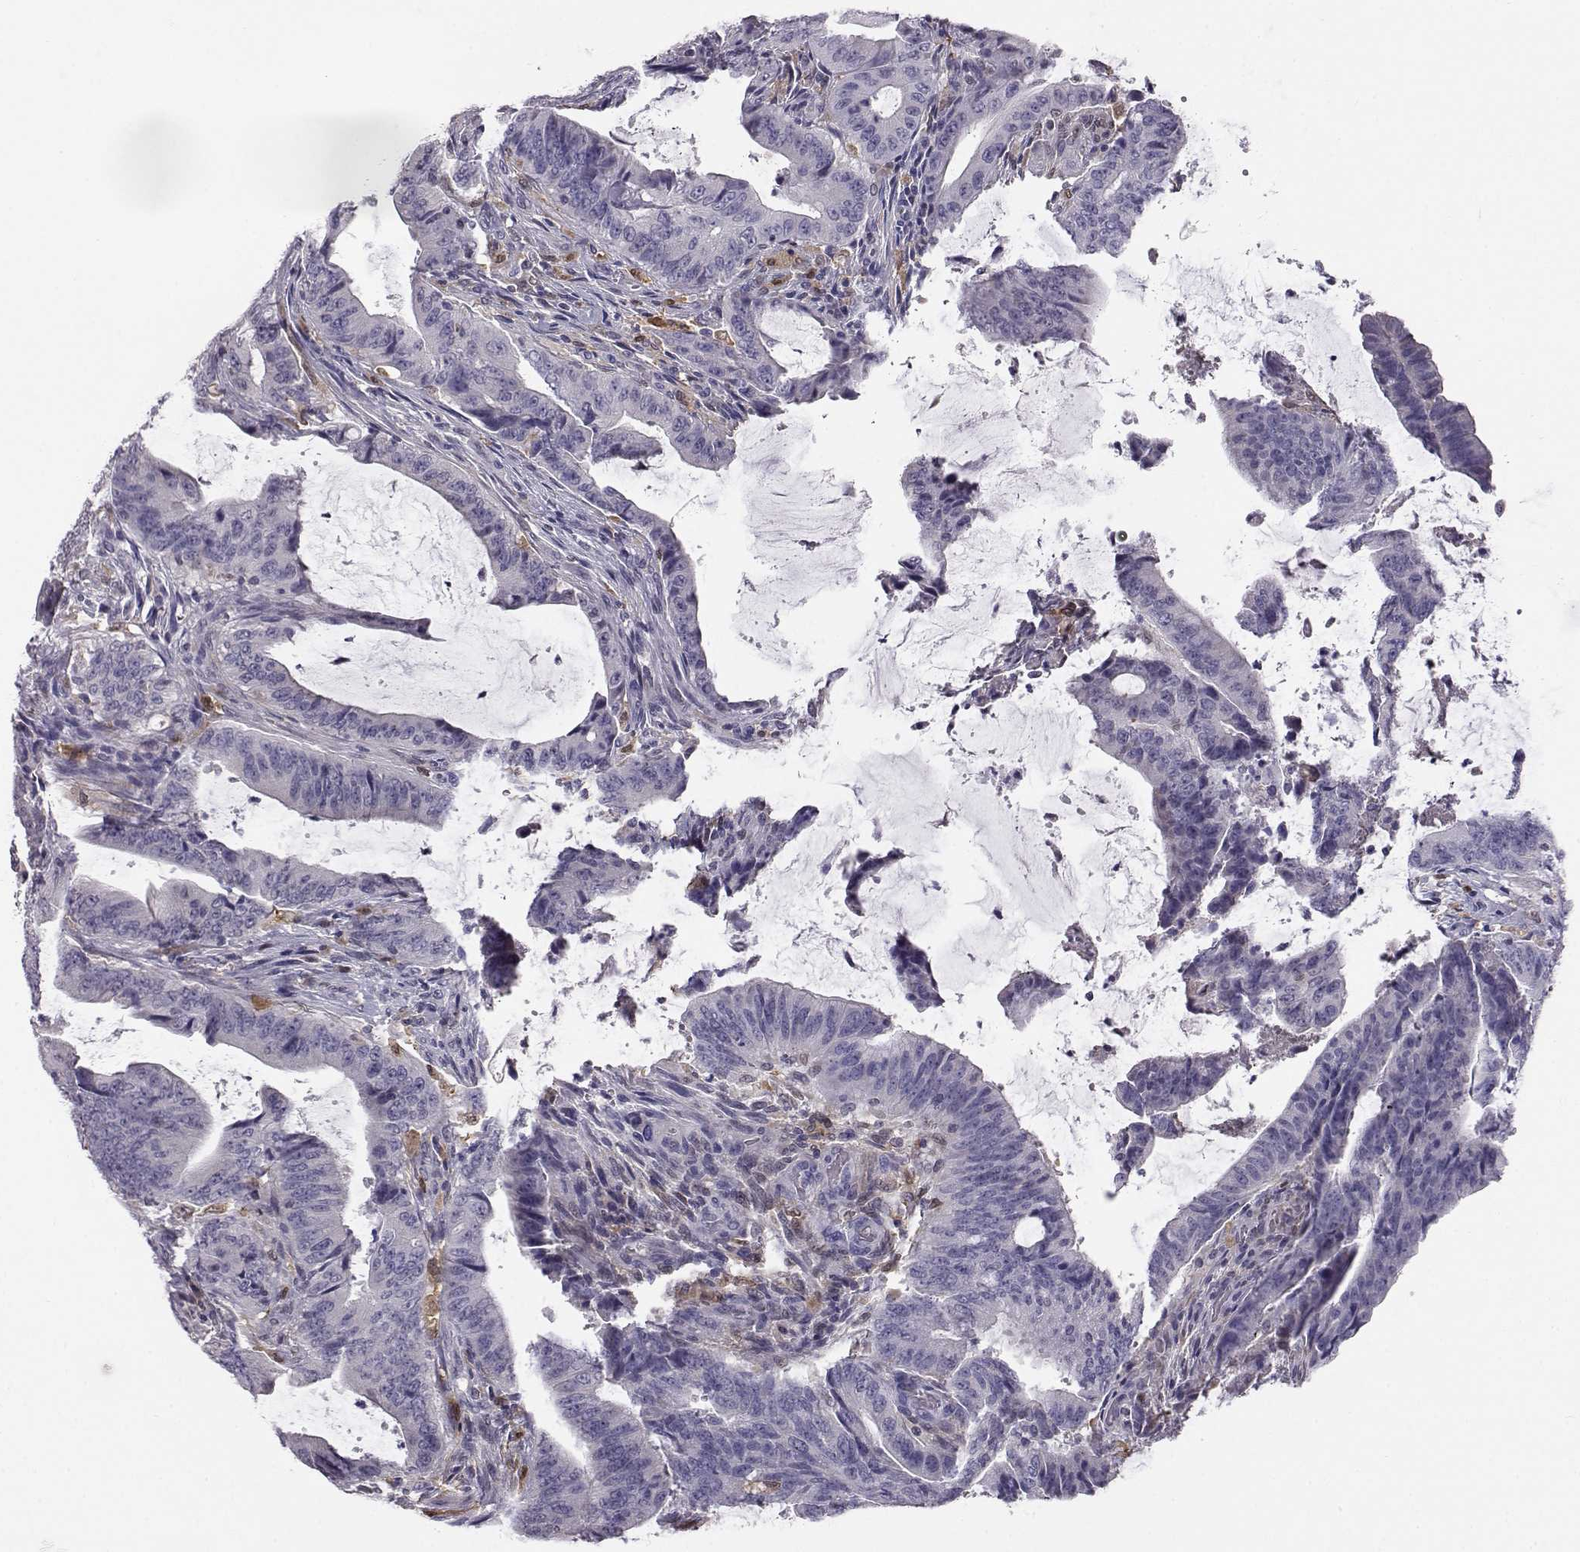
{"staining": {"intensity": "negative", "quantity": "none", "location": "none"}, "tissue": "colorectal cancer", "cell_type": "Tumor cells", "image_type": "cancer", "snomed": [{"axis": "morphology", "description": "Adenocarcinoma, NOS"}, {"axis": "topography", "description": "Colon"}], "caption": "DAB (3,3'-diaminobenzidine) immunohistochemical staining of human colorectal cancer shows no significant staining in tumor cells.", "gene": "AKR1B1", "patient": {"sex": "female", "age": 43}}